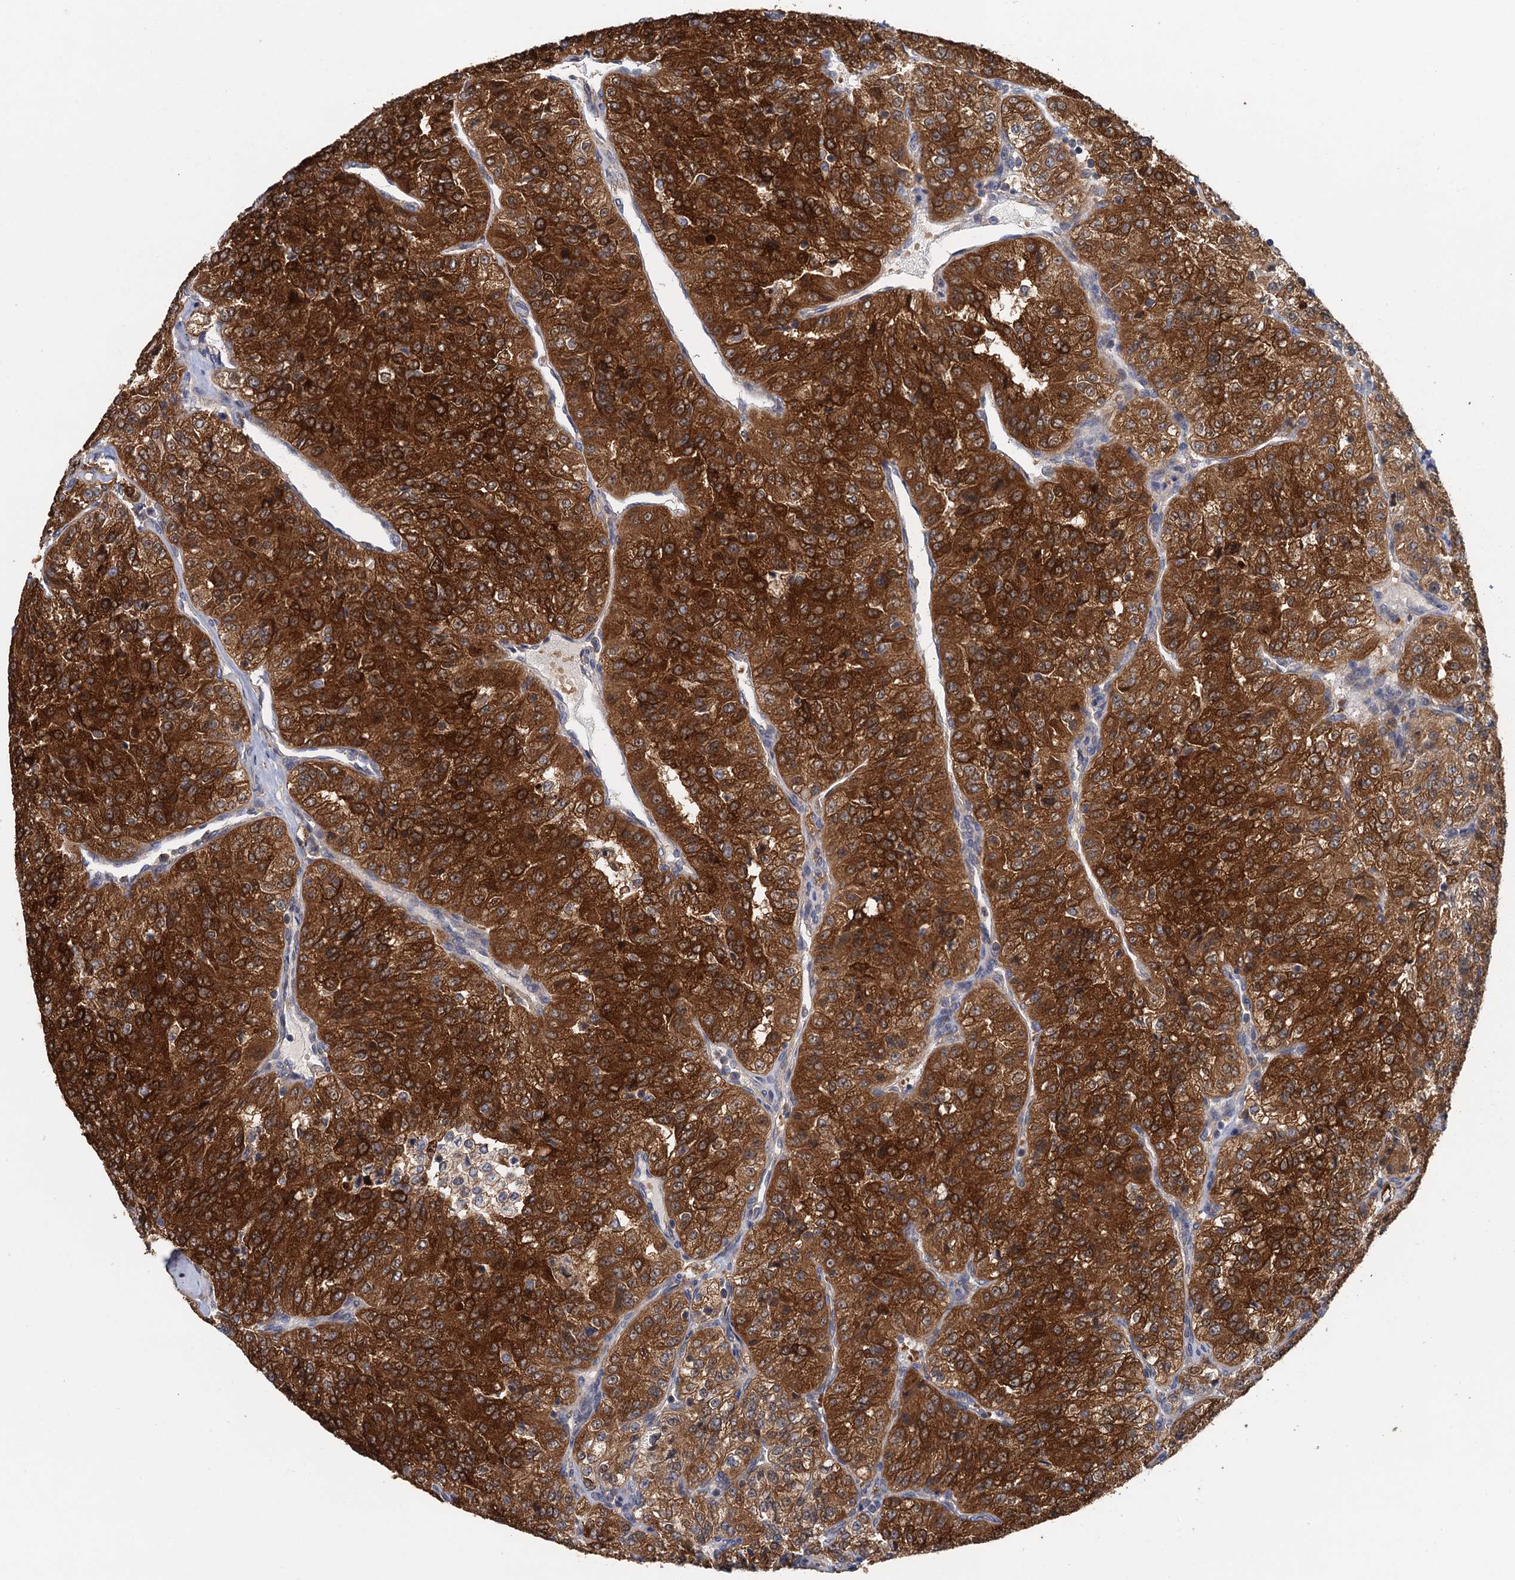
{"staining": {"intensity": "strong", "quantity": ">75%", "location": "cytoplasmic/membranous"}, "tissue": "renal cancer", "cell_type": "Tumor cells", "image_type": "cancer", "snomed": [{"axis": "morphology", "description": "Adenocarcinoma, NOS"}, {"axis": "topography", "description": "Kidney"}], "caption": "Immunohistochemical staining of human renal cancer reveals high levels of strong cytoplasmic/membranous protein staining in about >75% of tumor cells. The staining was performed using DAB (3,3'-diaminobenzidine) to visualize the protein expression in brown, while the nuclei were stained in blue with hematoxylin (Magnification: 20x).", "gene": "RSAD2", "patient": {"sex": "female", "age": 63}}